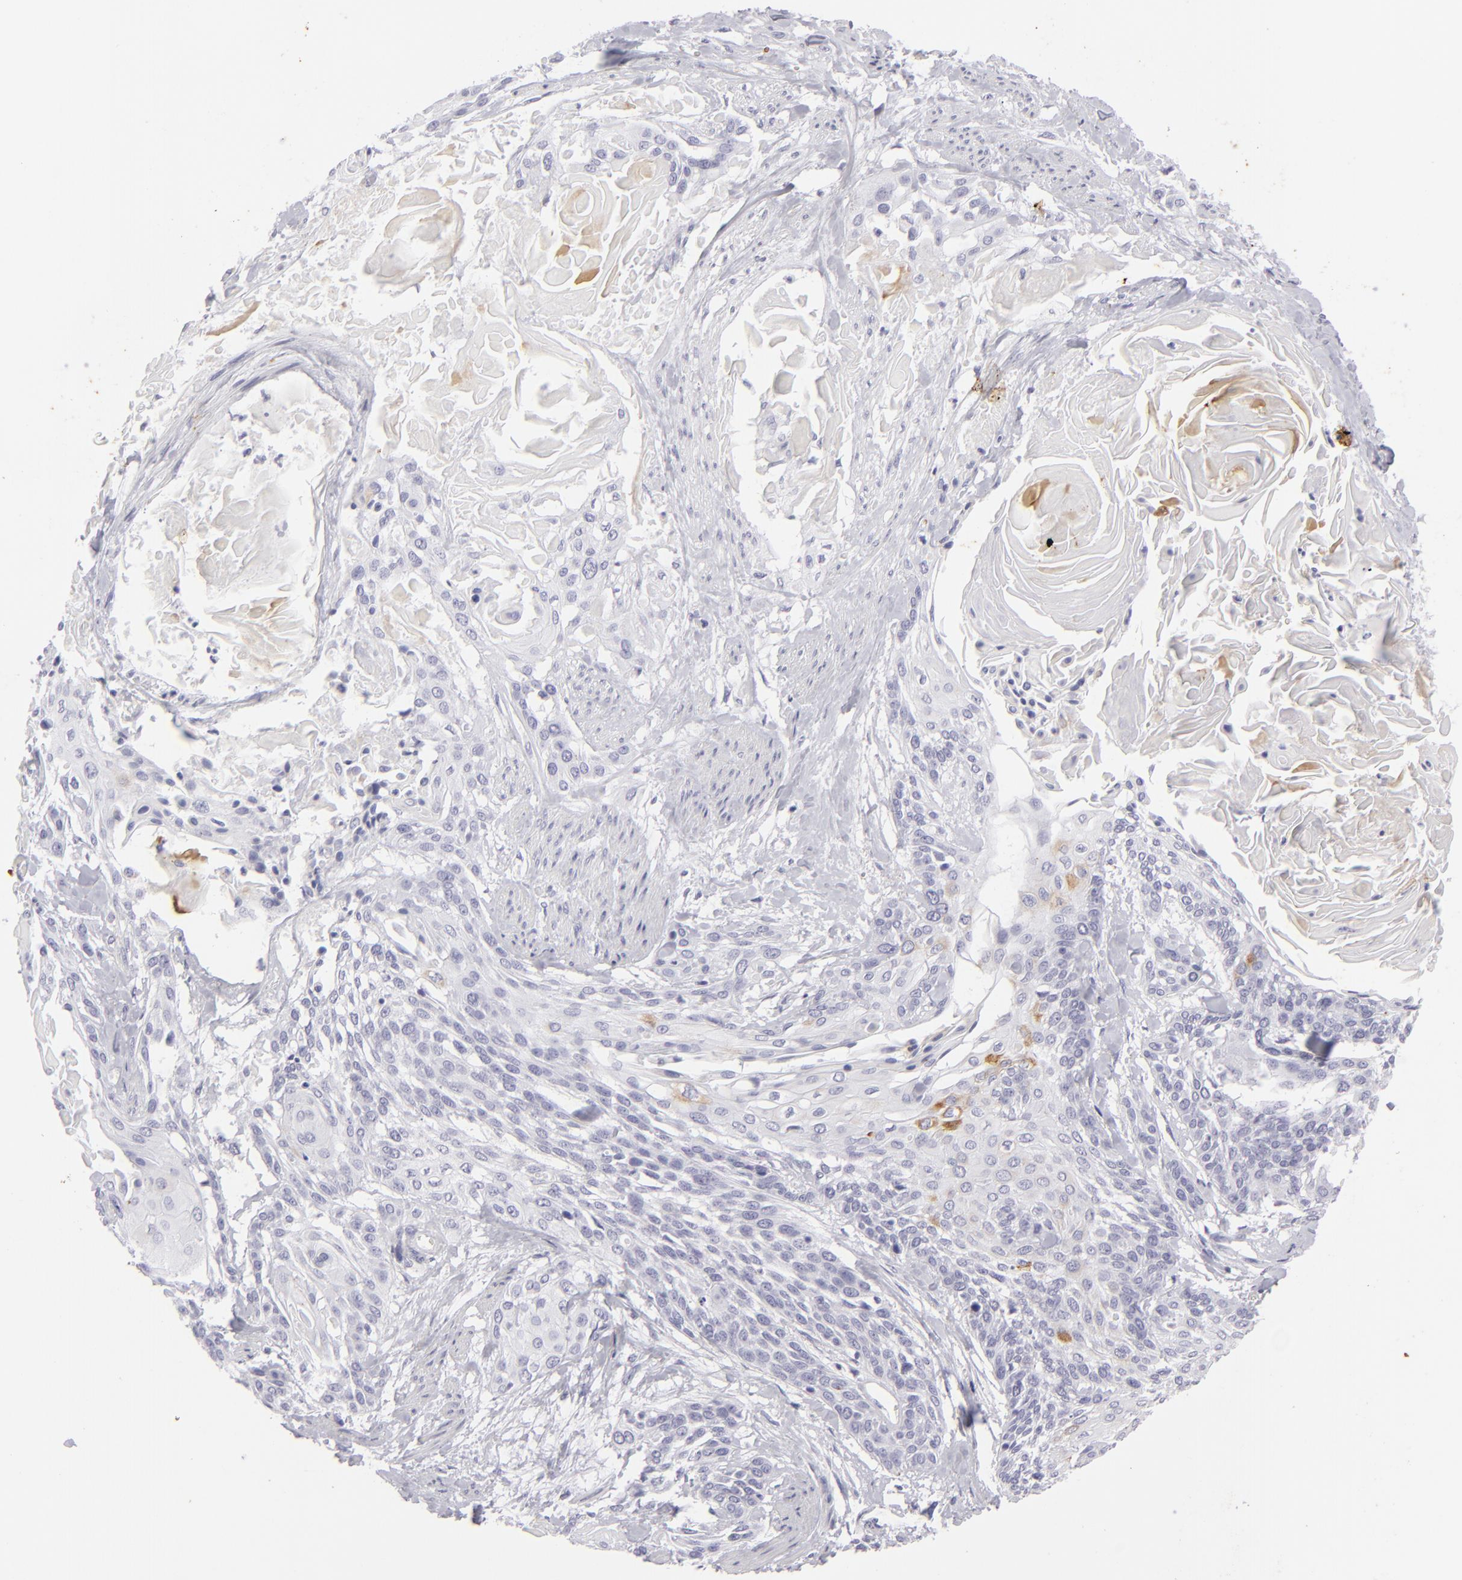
{"staining": {"intensity": "moderate", "quantity": "<25%", "location": "cytoplasmic/membranous"}, "tissue": "cervical cancer", "cell_type": "Tumor cells", "image_type": "cancer", "snomed": [{"axis": "morphology", "description": "Squamous cell carcinoma, NOS"}, {"axis": "topography", "description": "Cervix"}], "caption": "About <25% of tumor cells in cervical squamous cell carcinoma exhibit moderate cytoplasmic/membranous protein positivity as visualized by brown immunohistochemical staining.", "gene": "KRT1", "patient": {"sex": "female", "age": 57}}